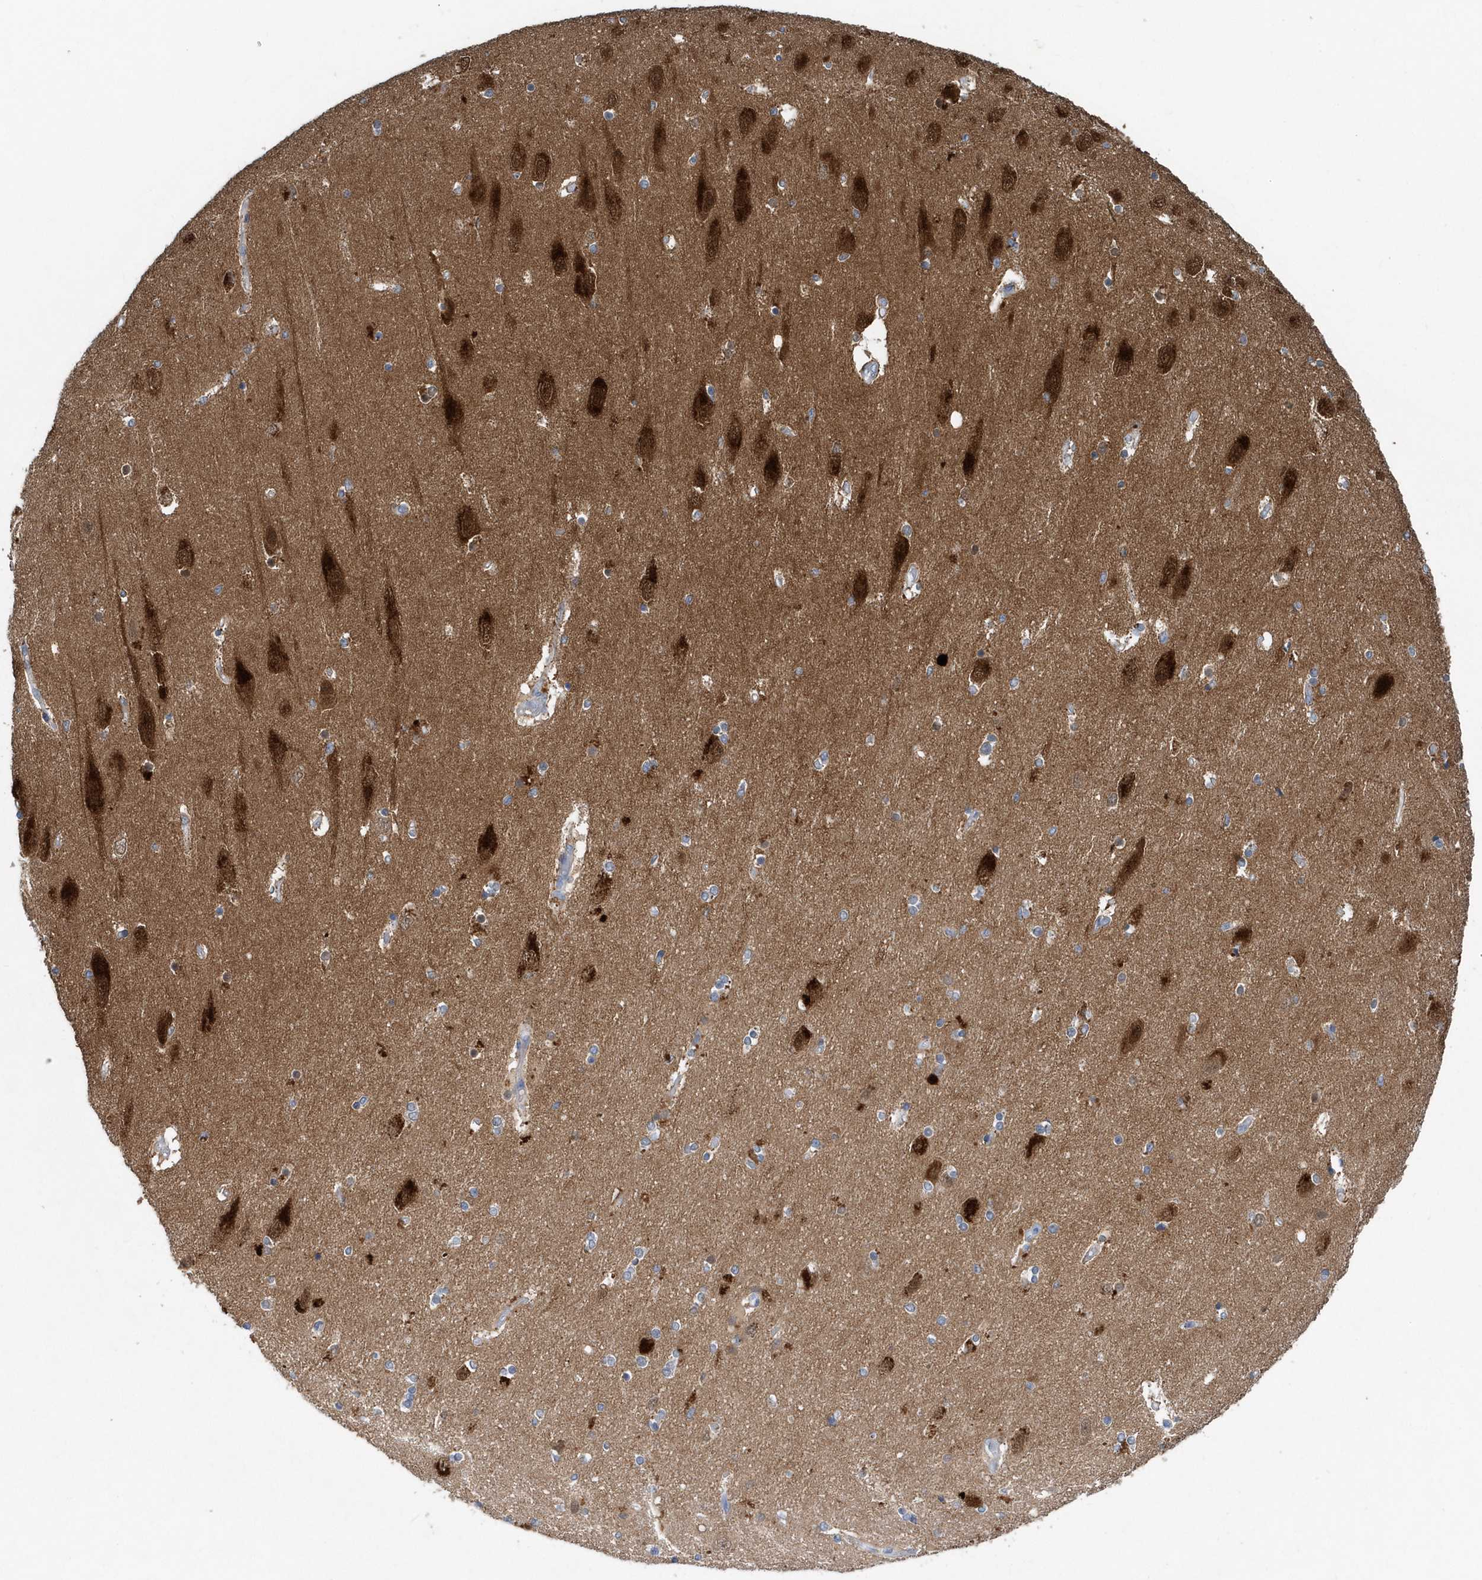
{"staining": {"intensity": "moderate", "quantity": "<25%", "location": "cytoplasmic/membranous"}, "tissue": "hippocampus", "cell_type": "Glial cells", "image_type": "normal", "snomed": [{"axis": "morphology", "description": "Normal tissue, NOS"}, {"axis": "topography", "description": "Hippocampus"}], "caption": "Protein expression analysis of normal human hippocampus reveals moderate cytoplasmic/membranous staining in about <25% of glial cells.", "gene": "PFN2", "patient": {"sex": "female", "age": 54}}